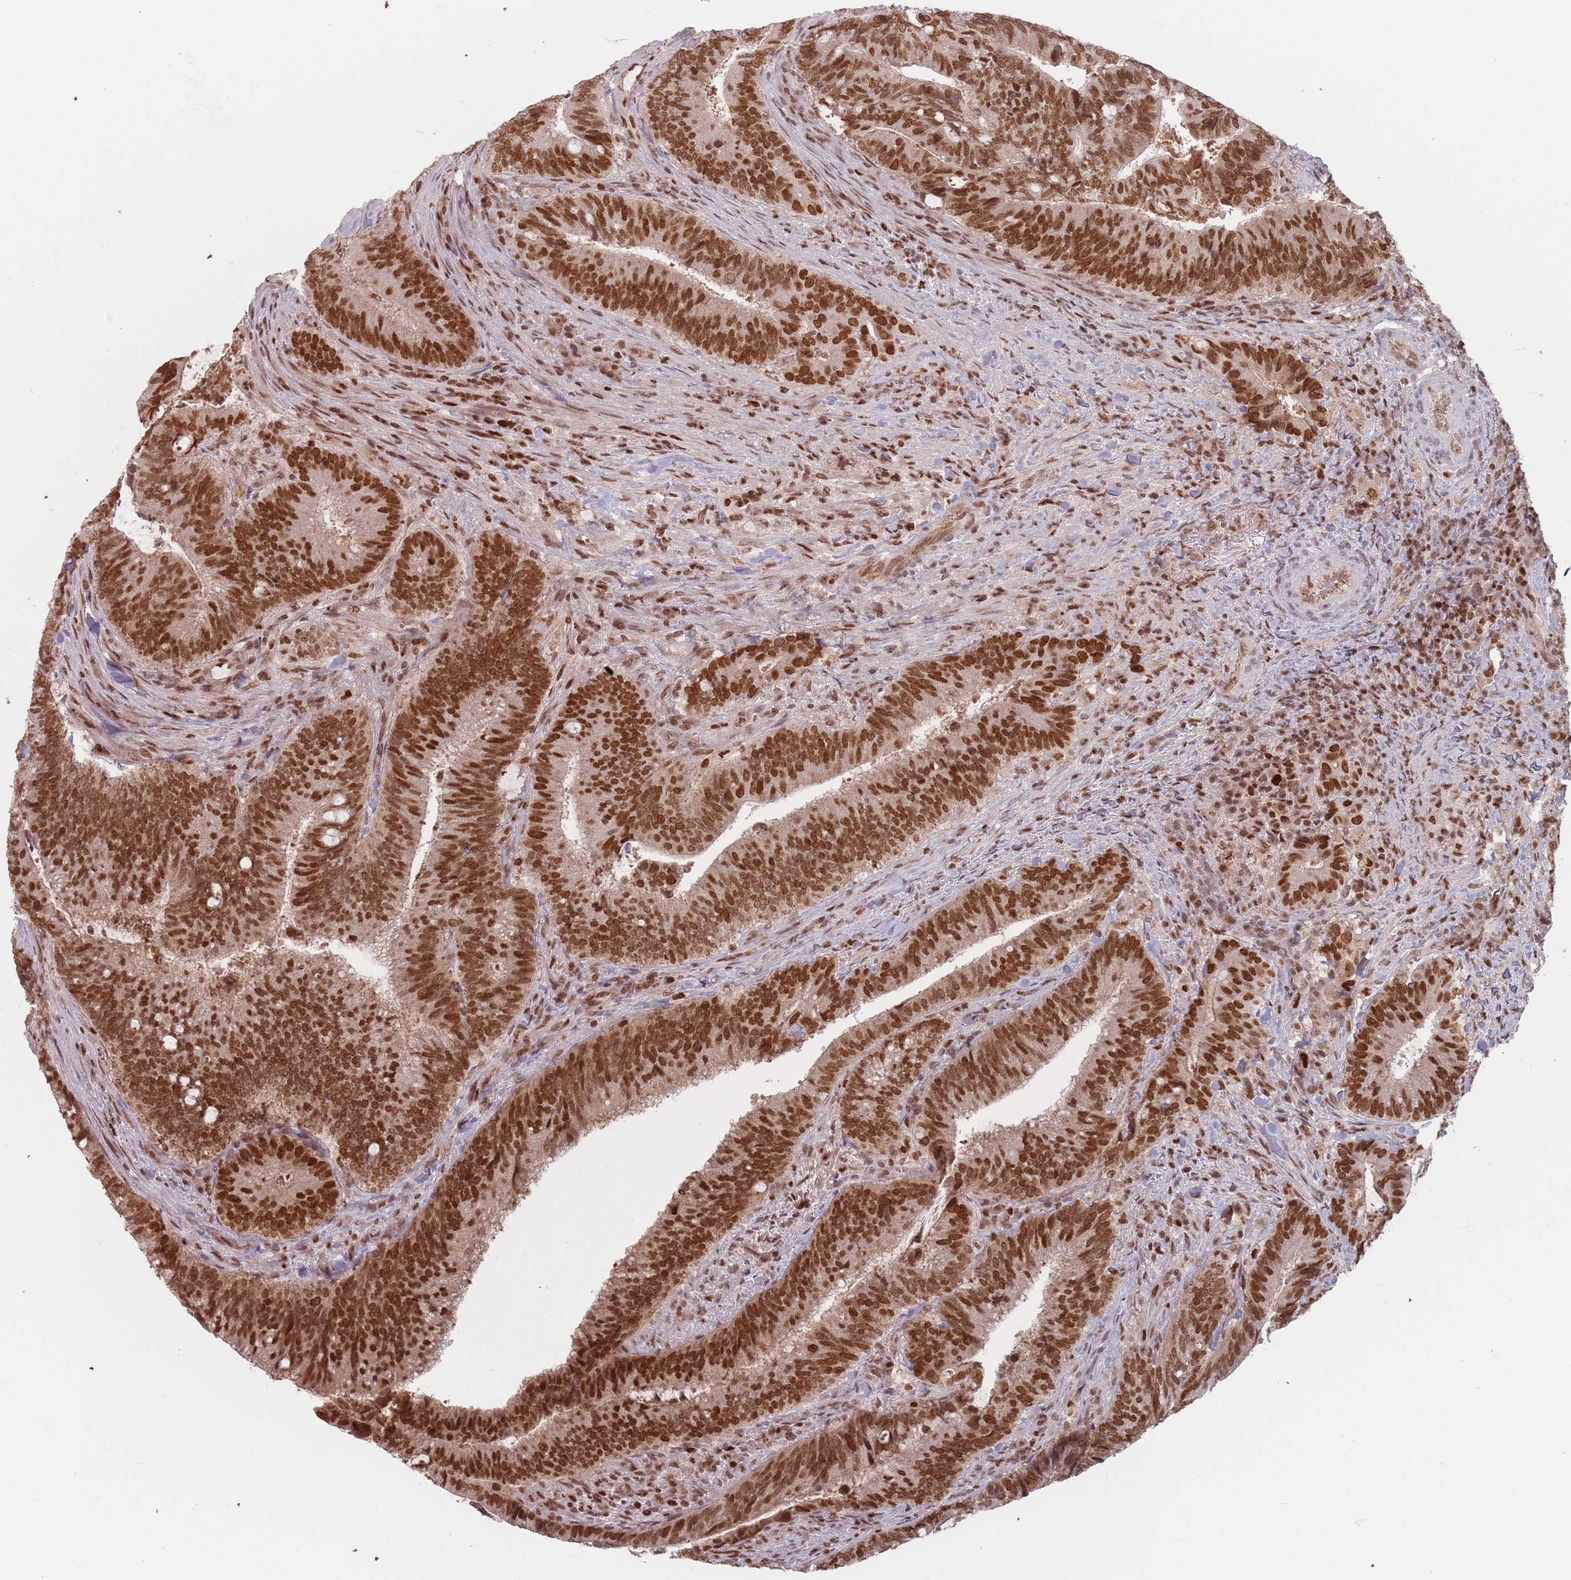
{"staining": {"intensity": "strong", "quantity": ">75%", "location": "nuclear"}, "tissue": "colorectal cancer", "cell_type": "Tumor cells", "image_type": "cancer", "snomed": [{"axis": "morphology", "description": "Adenocarcinoma, NOS"}, {"axis": "topography", "description": "Colon"}], "caption": "Protein staining of colorectal cancer tissue displays strong nuclear expression in about >75% of tumor cells.", "gene": "NUP50", "patient": {"sex": "female", "age": 43}}